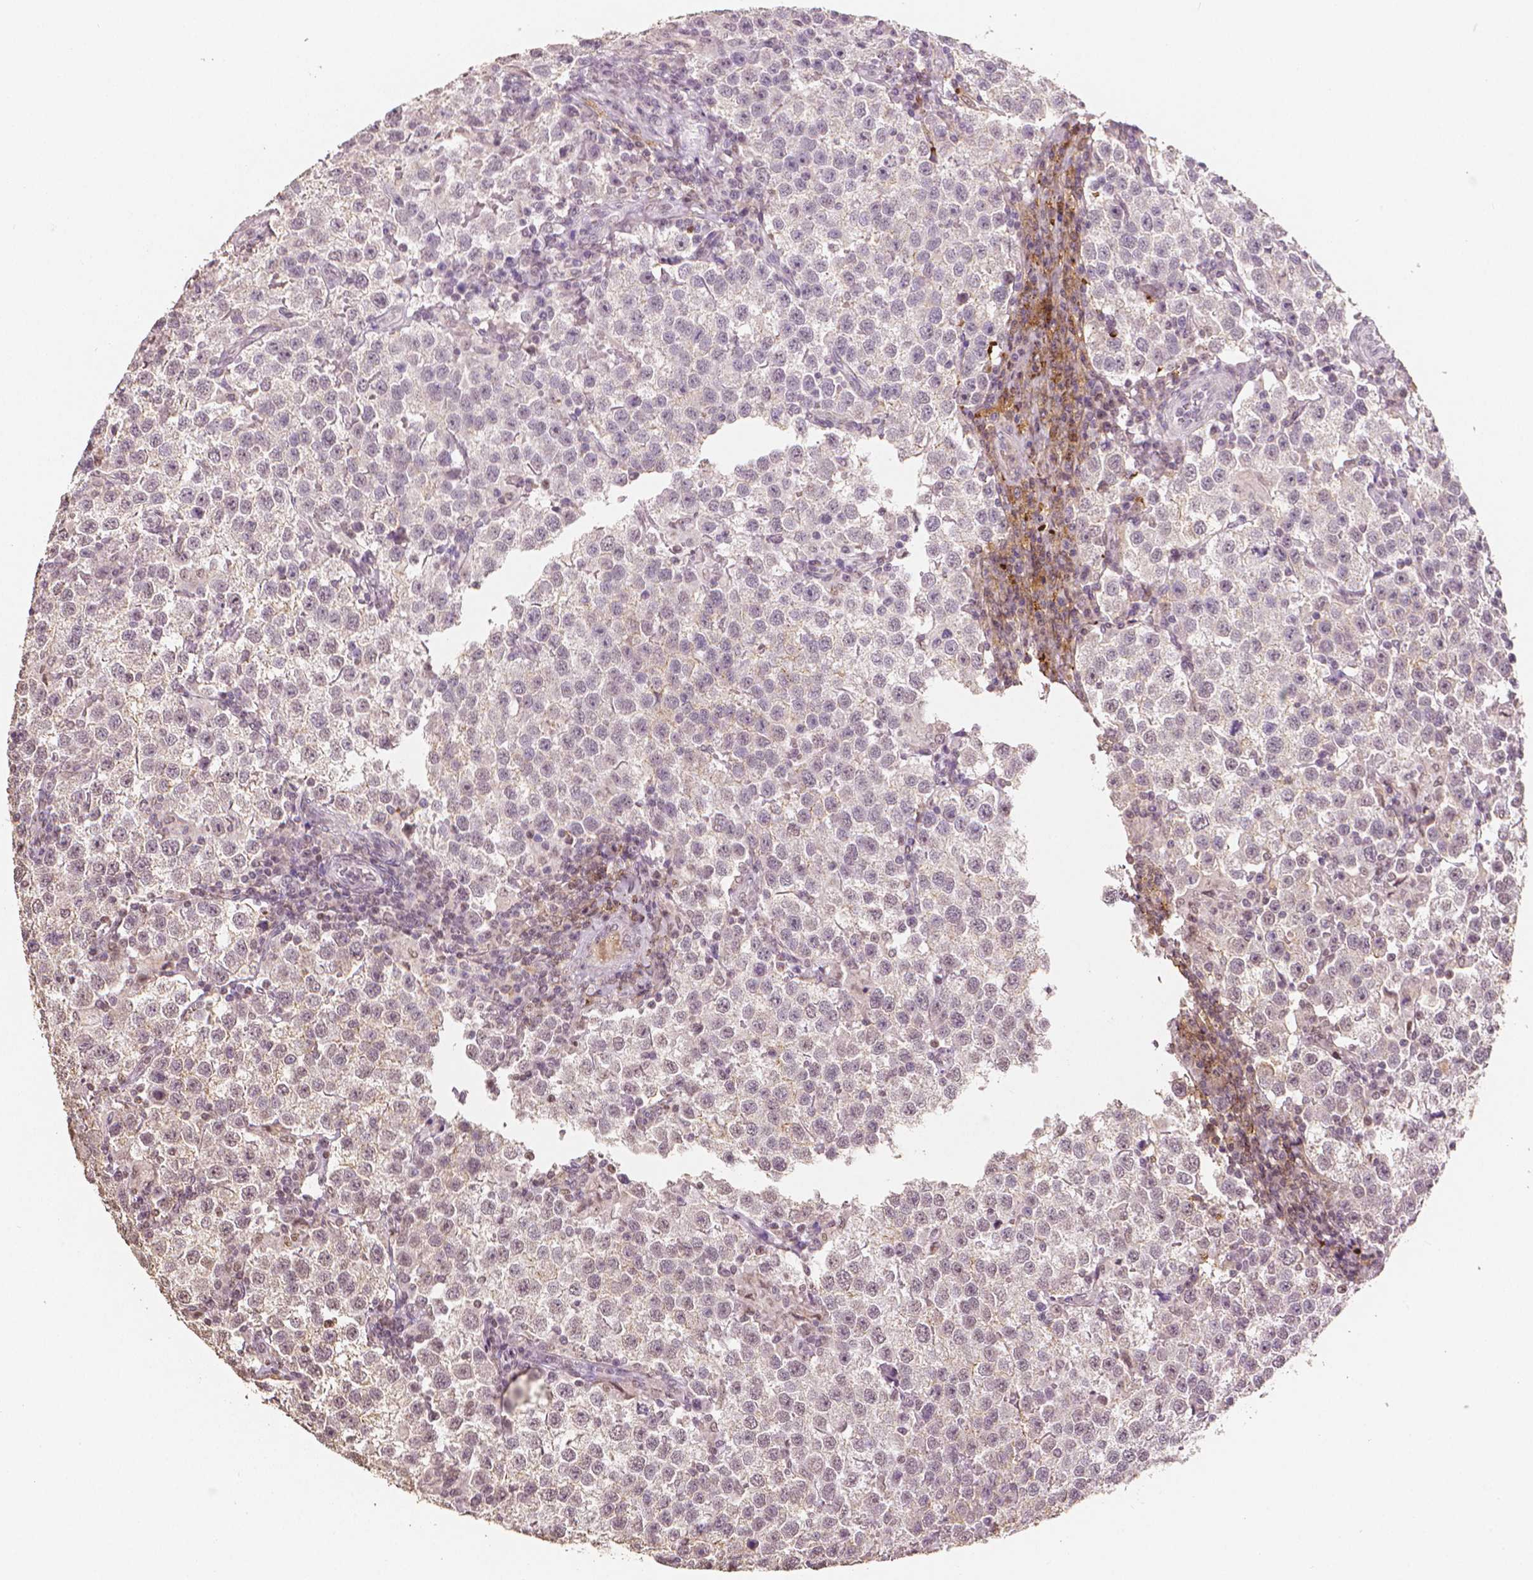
{"staining": {"intensity": "negative", "quantity": "none", "location": "none"}, "tissue": "testis cancer", "cell_type": "Tumor cells", "image_type": "cancer", "snomed": [{"axis": "morphology", "description": "Seminoma, NOS"}, {"axis": "topography", "description": "Testis"}], "caption": "A histopathology image of seminoma (testis) stained for a protein reveals no brown staining in tumor cells.", "gene": "DCN", "patient": {"sex": "male", "age": 37}}